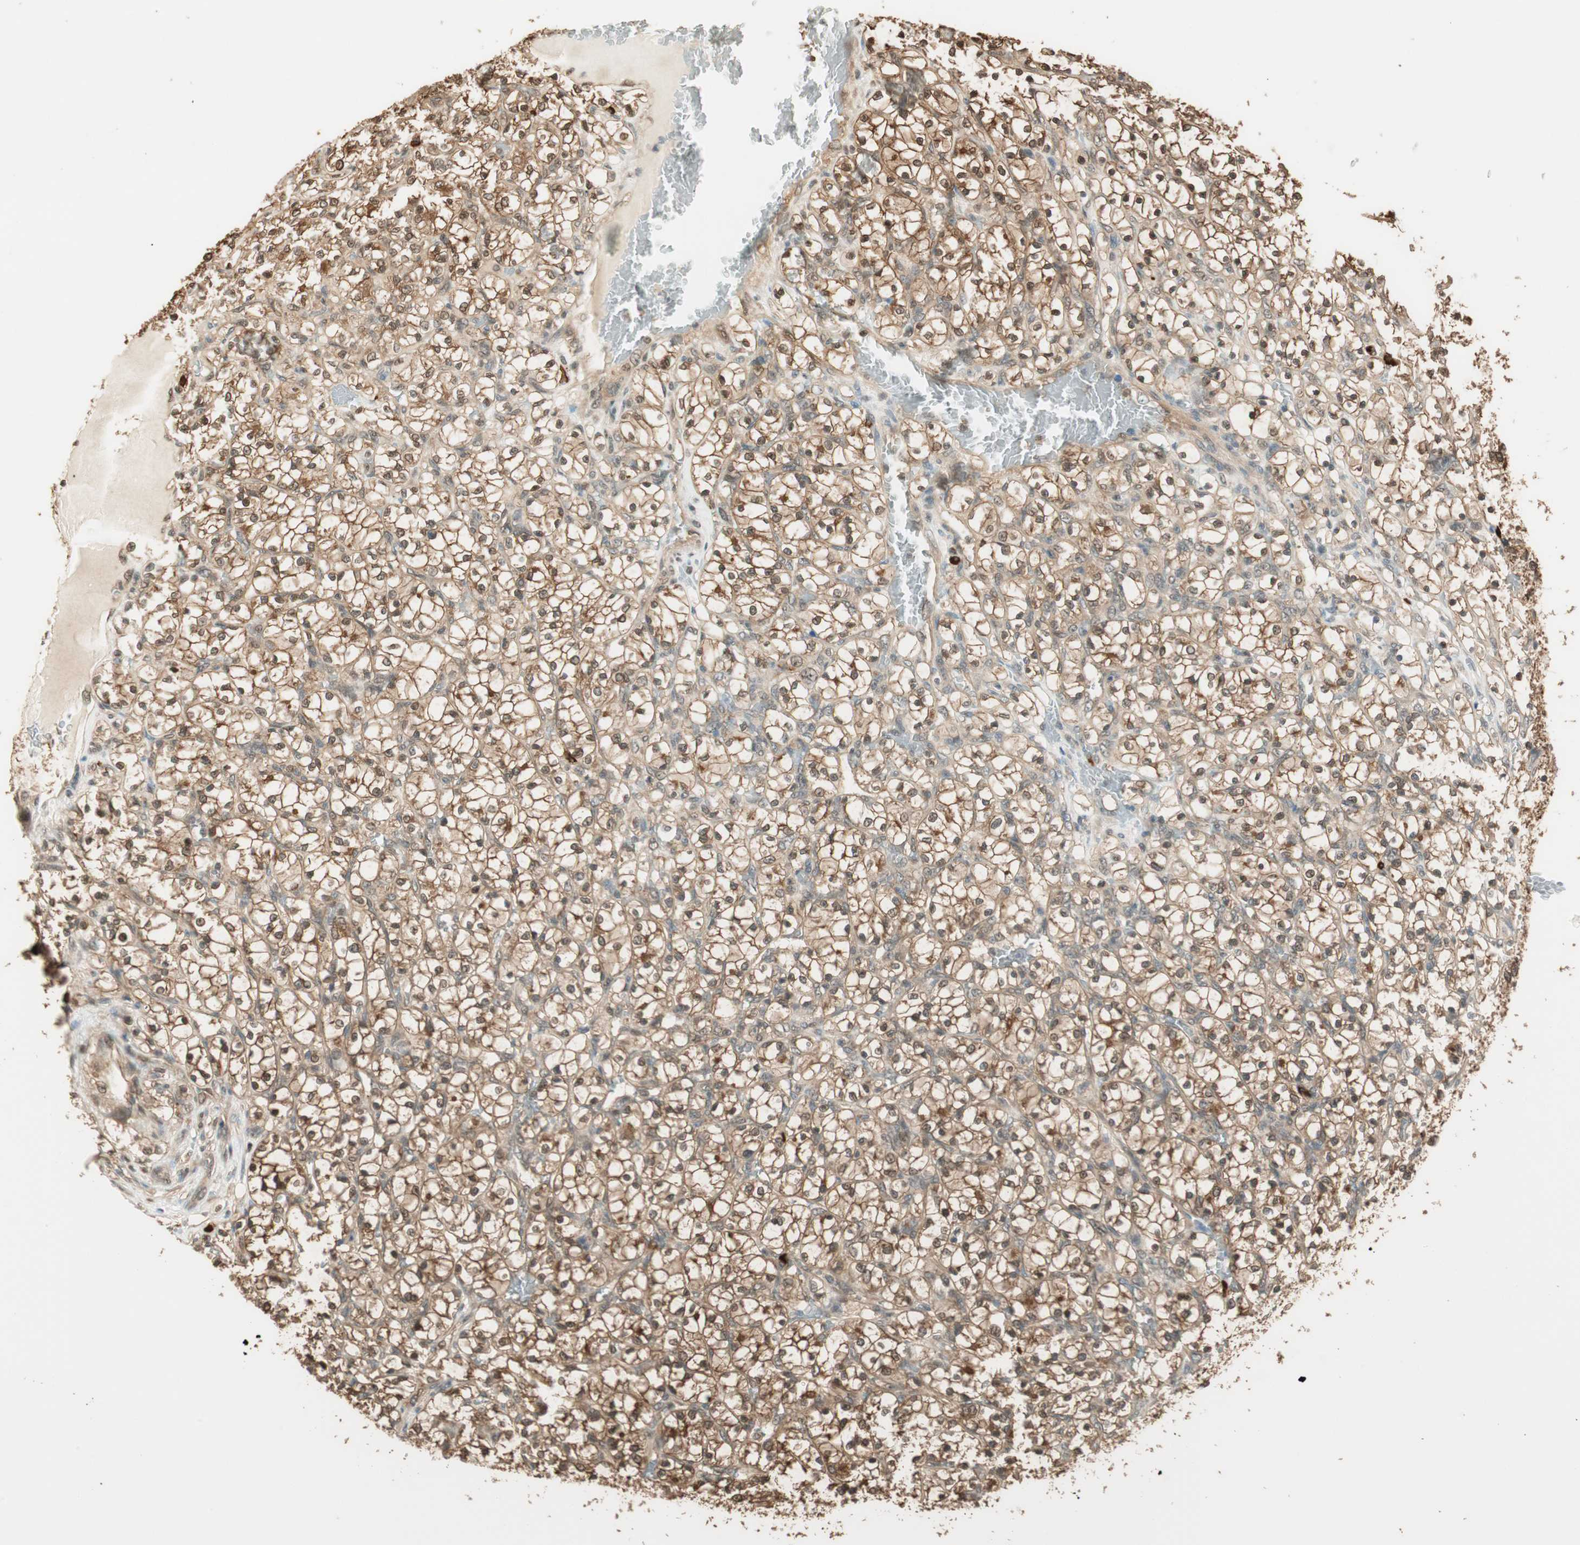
{"staining": {"intensity": "strong", "quantity": ">75%", "location": "cytoplasmic/membranous,nuclear"}, "tissue": "renal cancer", "cell_type": "Tumor cells", "image_type": "cancer", "snomed": [{"axis": "morphology", "description": "Adenocarcinoma, NOS"}, {"axis": "topography", "description": "Kidney"}], "caption": "Strong cytoplasmic/membranous and nuclear positivity for a protein is present in approximately >75% of tumor cells of renal adenocarcinoma using IHC.", "gene": "ZNF443", "patient": {"sex": "female", "age": 69}}